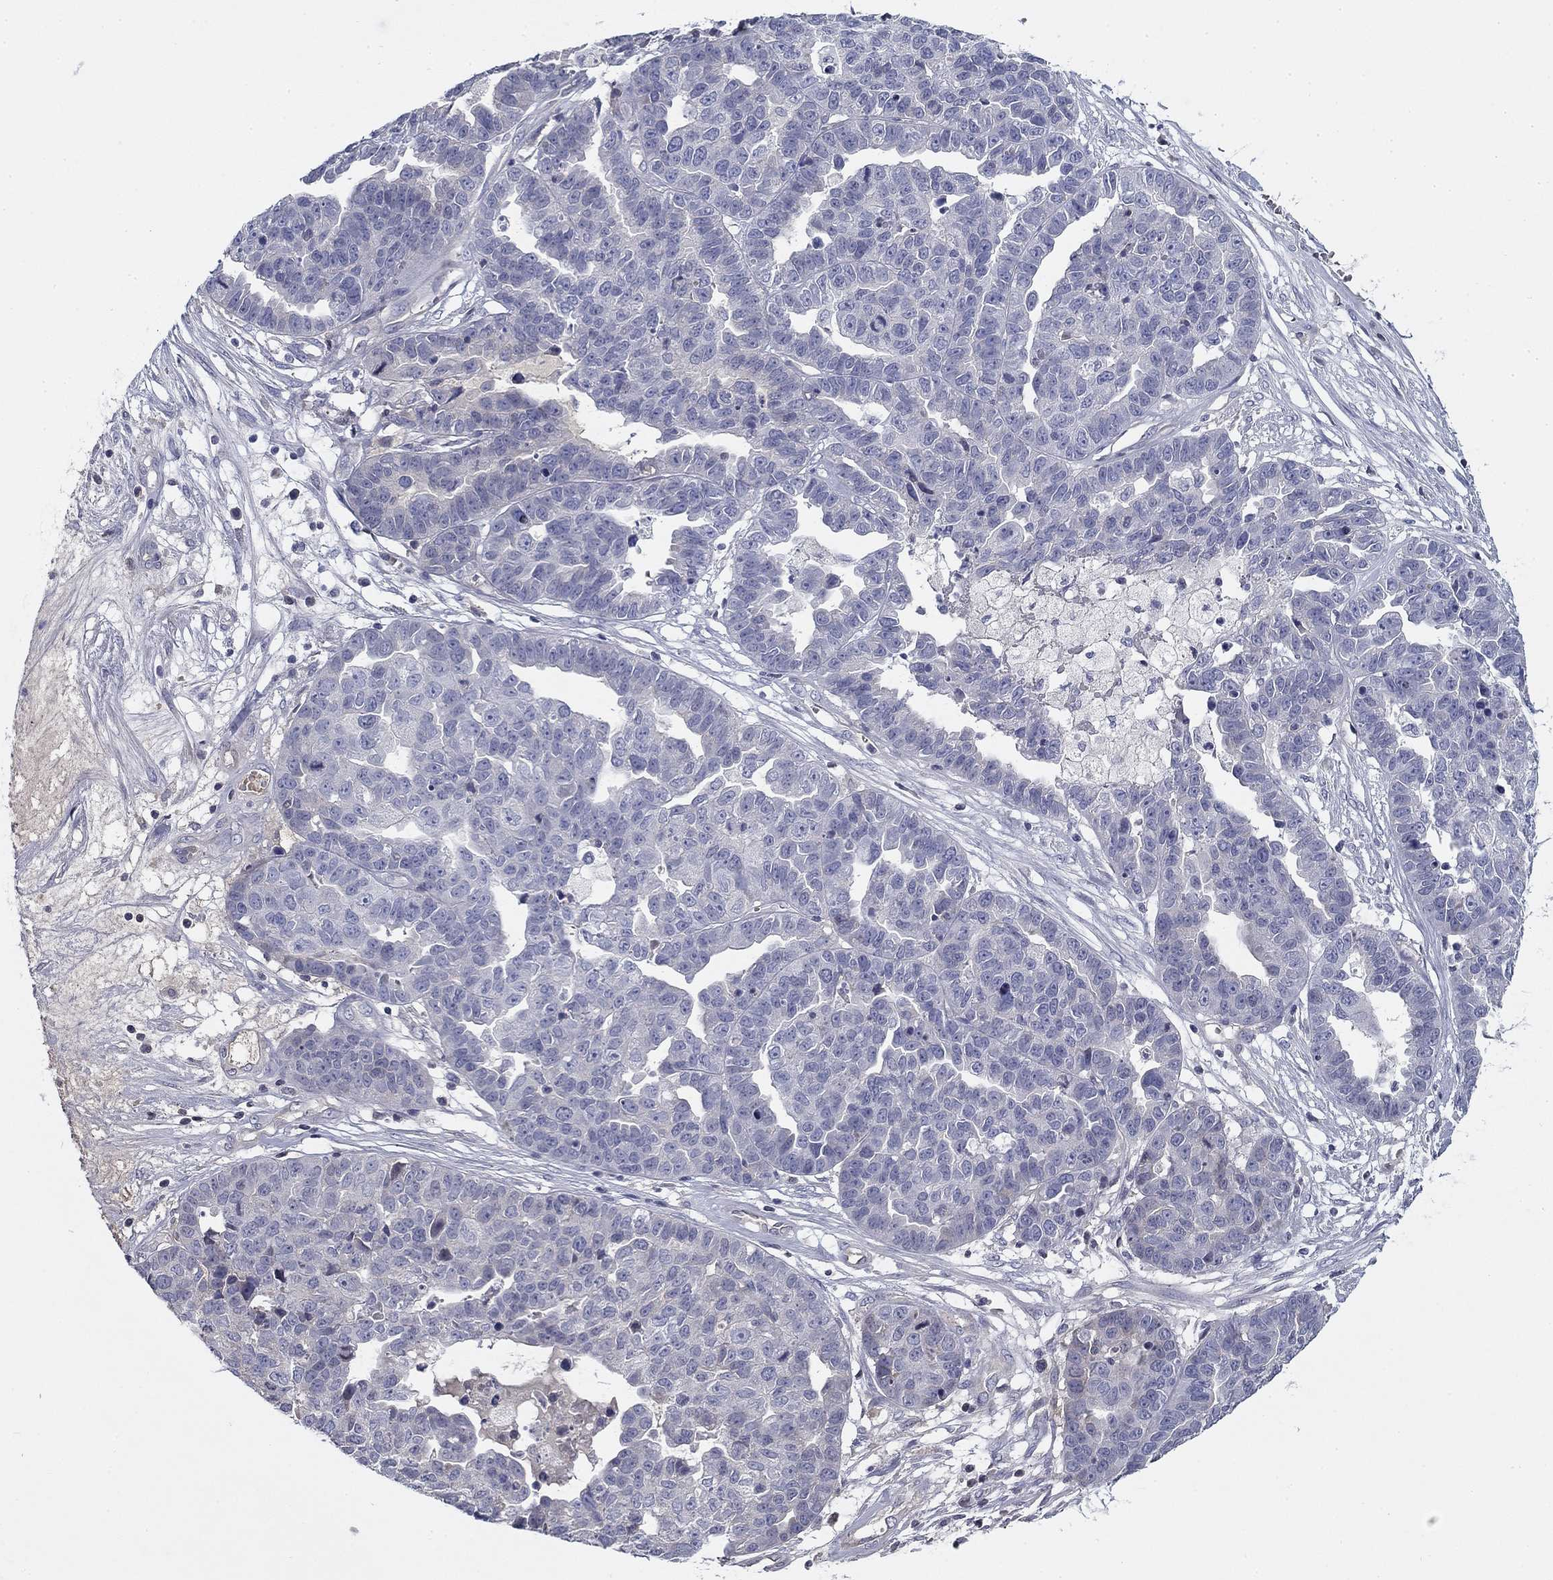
{"staining": {"intensity": "negative", "quantity": "none", "location": "none"}, "tissue": "ovarian cancer", "cell_type": "Tumor cells", "image_type": "cancer", "snomed": [{"axis": "morphology", "description": "Cystadenocarcinoma, serous, NOS"}, {"axis": "topography", "description": "Ovary"}], "caption": "IHC of ovarian cancer shows no staining in tumor cells.", "gene": "CPLX4", "patient": {"sex": "female", "age": 87}}